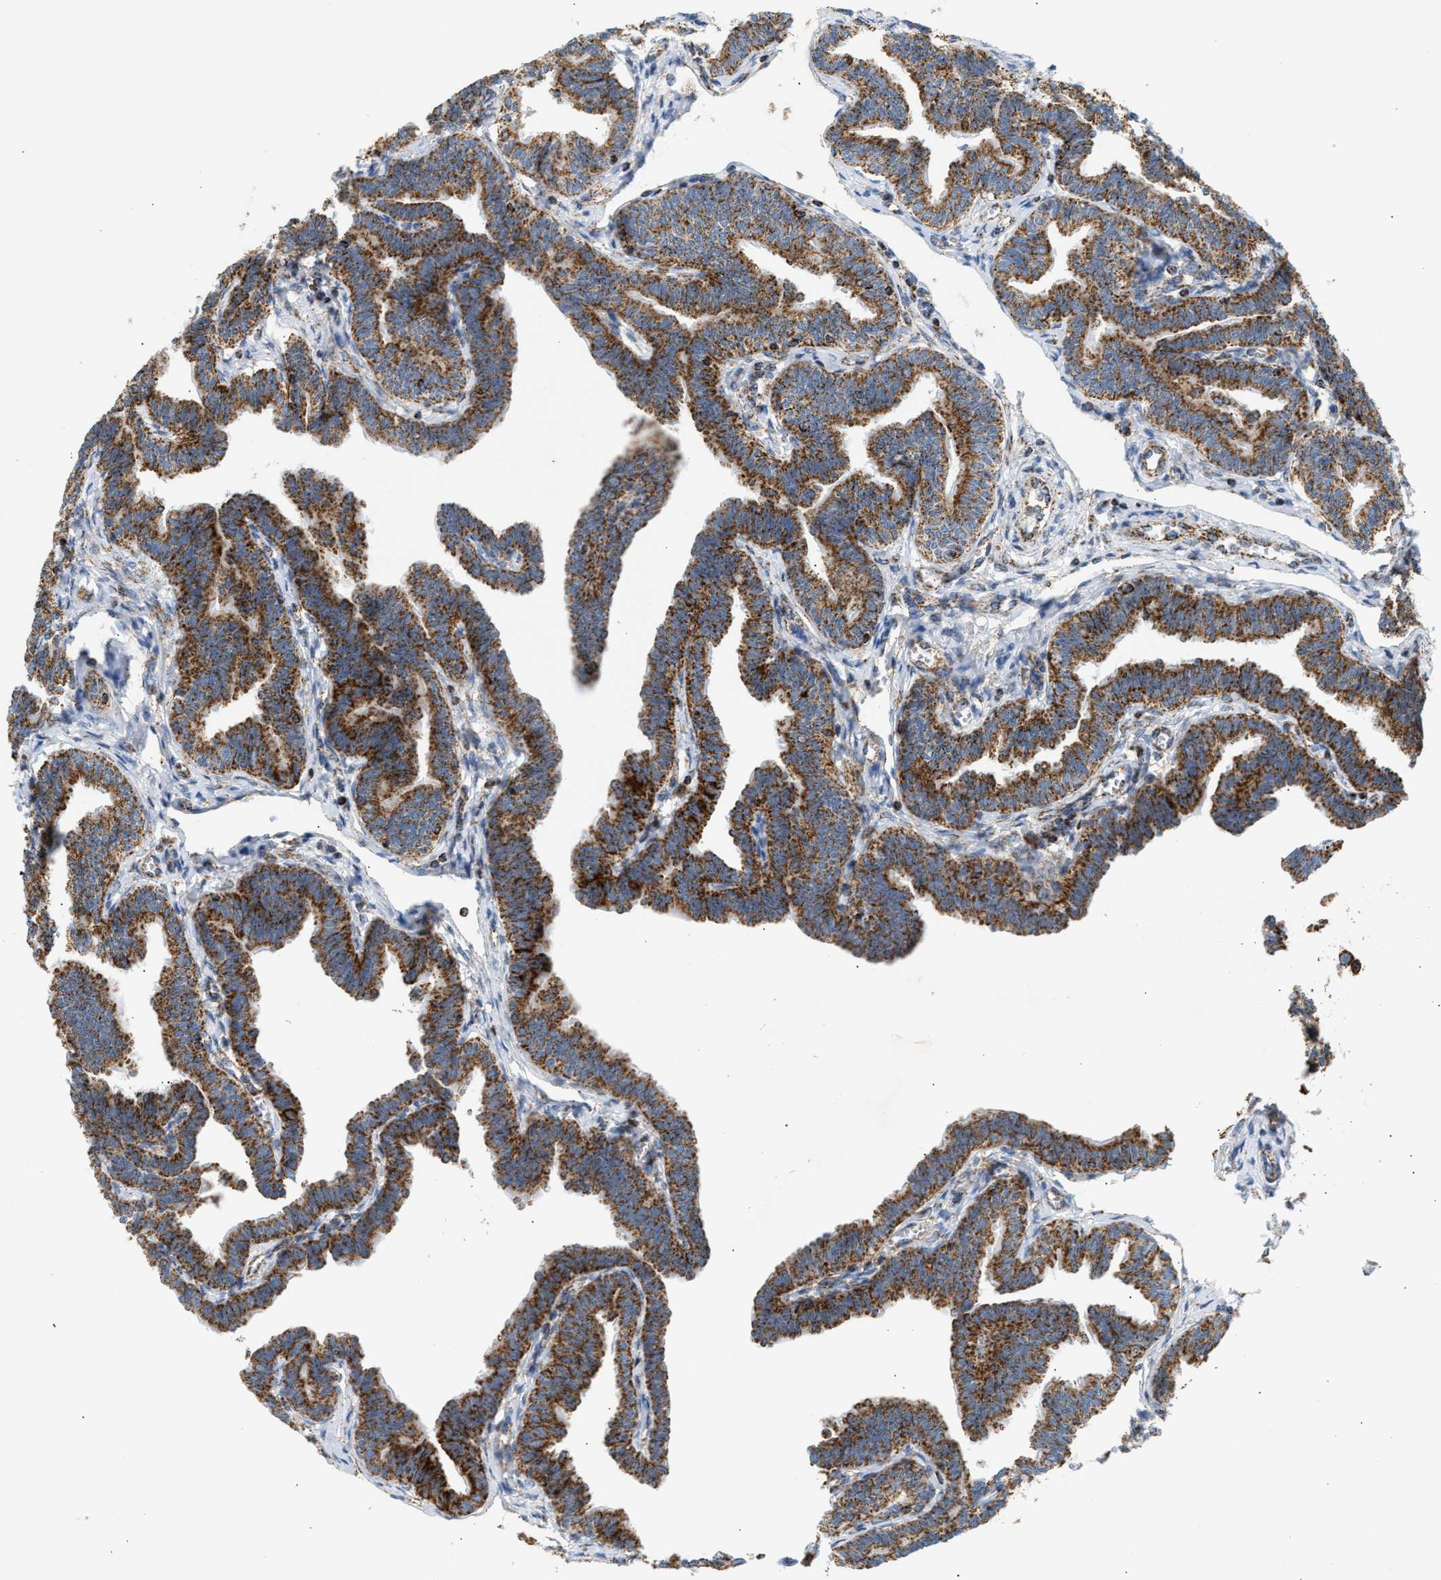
{"staining": {"intensity": "strong", "quantity": ">75%", "location": "cytoplasmic/membranous"}, "tissue": "fallopian tube", "cell_type": "Glandular cells", "image_type": "normal", "snomed": [{"axis": "morphology", "description": "Normal tissue, NOS"}, {"axis": "topography", "description": "Fallopian tube"}, {"axis": "topography", "description": "Ovary"}], "caption": "Immunohistochemistry histopathology image of benign human fallopian tube stained for a protein (brown), which reveals high levels of strong cytoplasmic/membranous expression in approximately >75% of glandular cells.", "gene": "OGDH", "patient": {"sex": "female", "age": 23}}